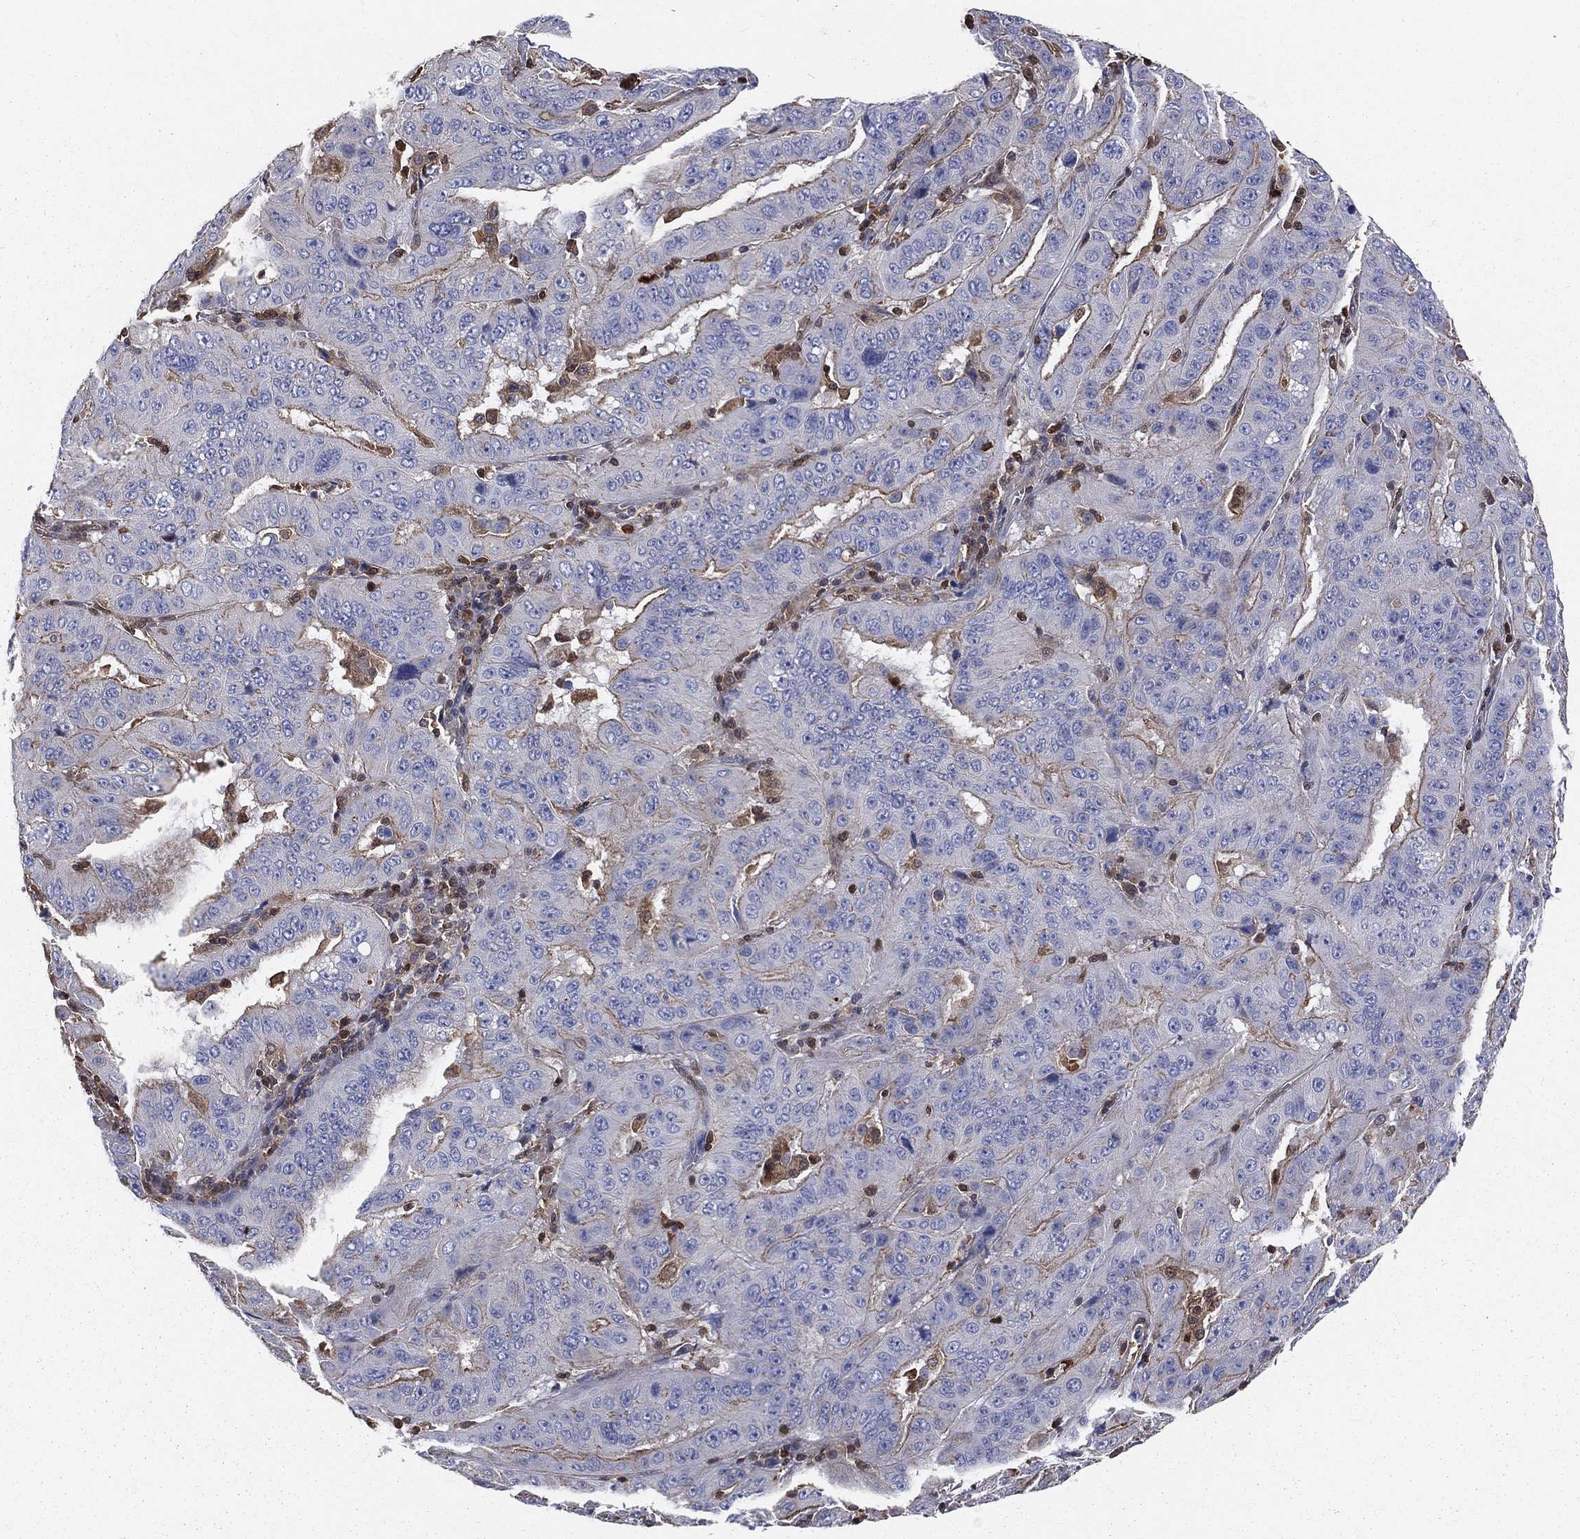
{"staining": {"intensity": "moderate", "quantity": "<25%", "location": "cytoplasmic/membranous"}, "tissue": "pancreatic cancer", "cell_type": "Tumor cells", "image_type": "cancer", "snomed": [{"axis": "morphology", "description": "Adenocarcinoma, NOS"}, {"axis": "topography", "description": "Pancreas"}], "caption": "A photomicrograph of human pancreatic cancer (adenocarcinoma) stained for a protein displays moderate cytoplasmic/membranous brown staining in tumor cells. (Stains: DAB (3,3'-diaminobenzidine) in brown, nuclei in blue, Microscopy: brightfield microscopy at high magnification).", "gene": "TBC1D2", "patient": {"sex": "male", "age": 63}}